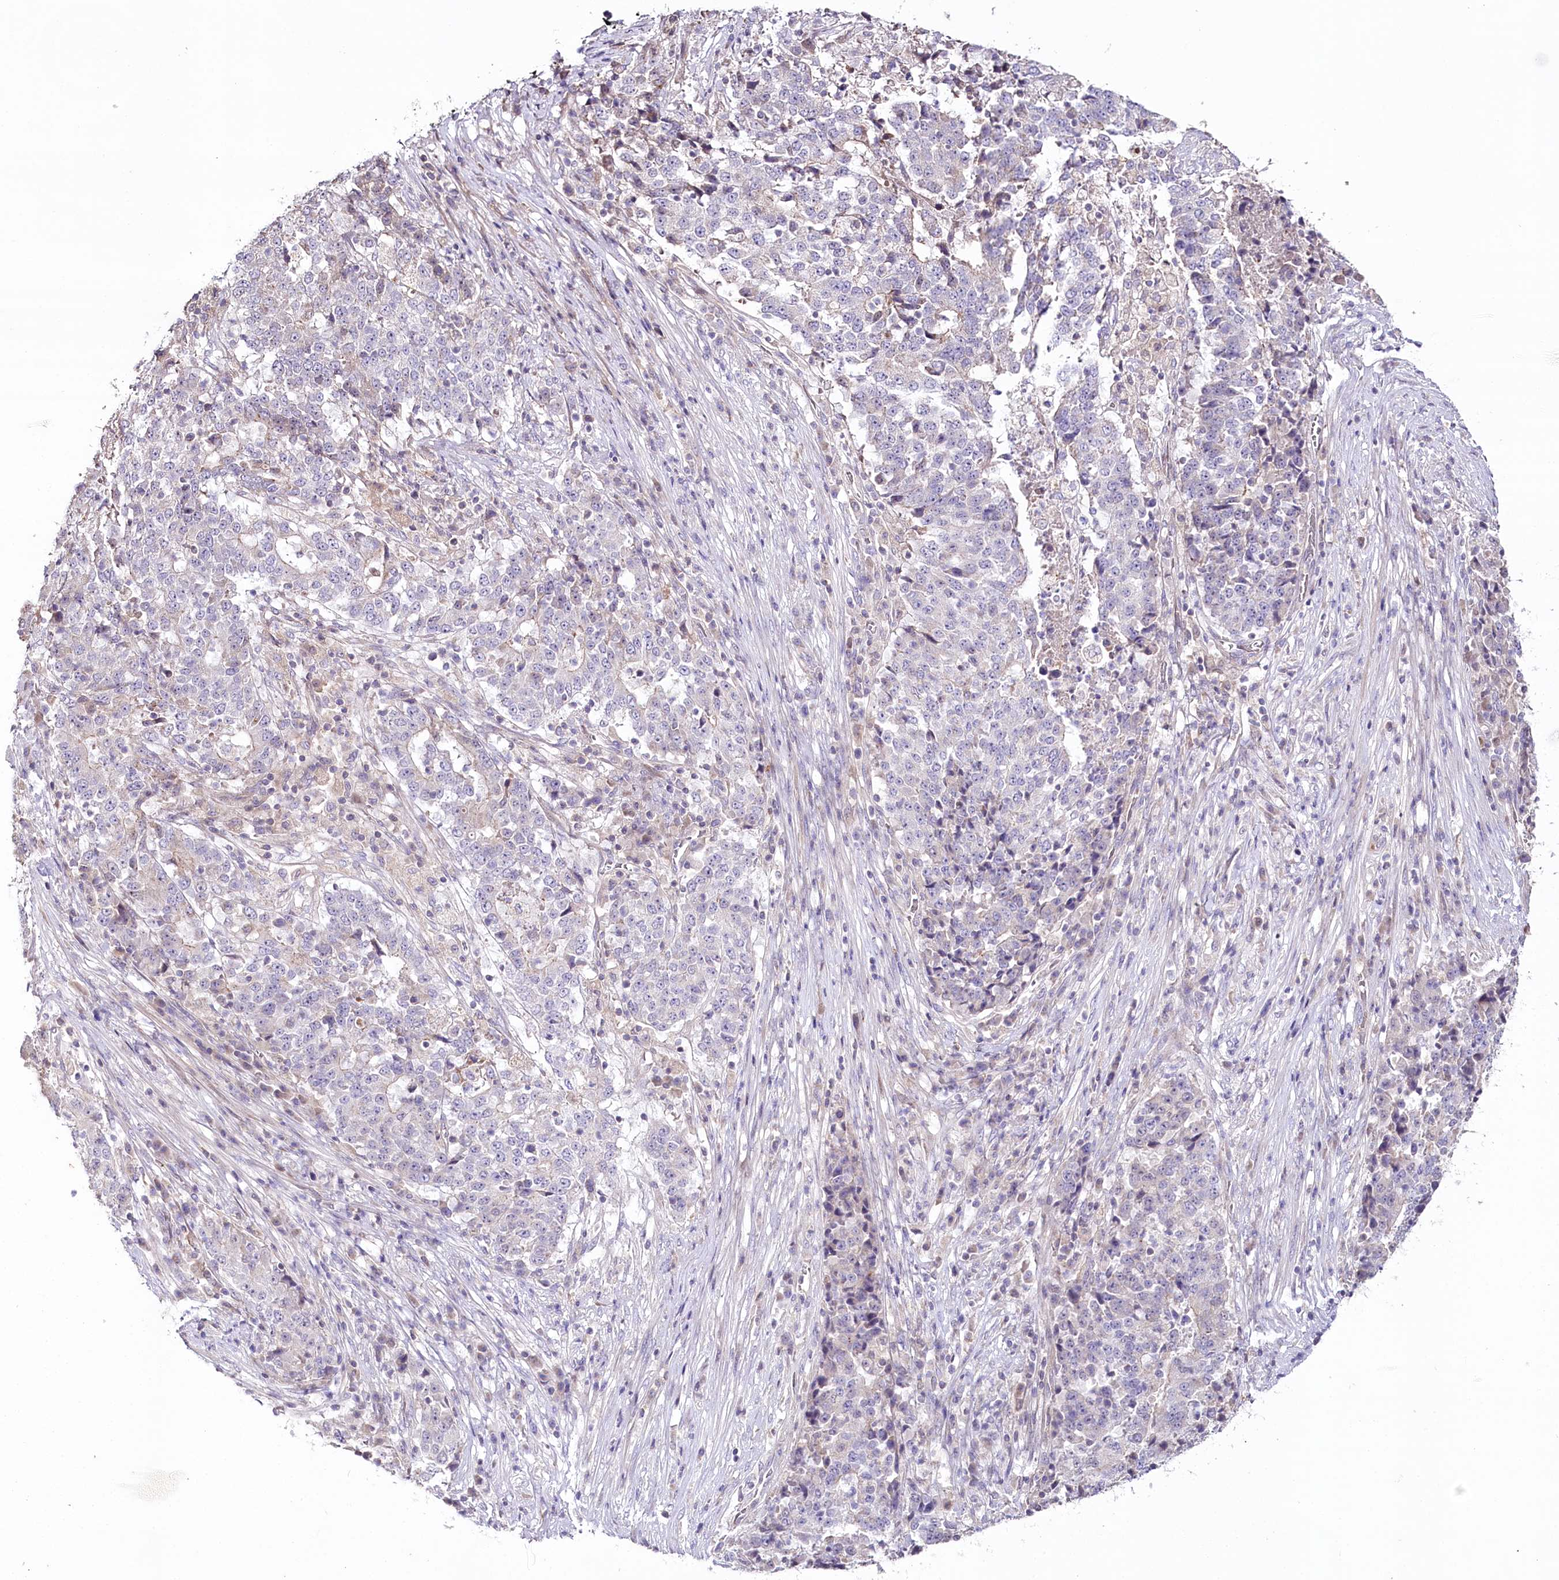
{"staining": {"intensity": "negative", "quantity": "none", "location": "none"}, "tissue": "stomach cancer", "cell_type": "Tumor cells", "image_type": "cancer", "snomed": [{"axis": "morphology", "description": "Adenocarcinoma, NOS"}, {"axis": "topography", "description": "Stomach"}], "caption": "The histopathology image exhibits no significant expression in tumor cells of stomach cancer. (Immunohistochemistry (ihc), brightfield microscopy, high magnification).", "gene": "SLC6A11", "patient": {"sex": "male", "age": 59}}